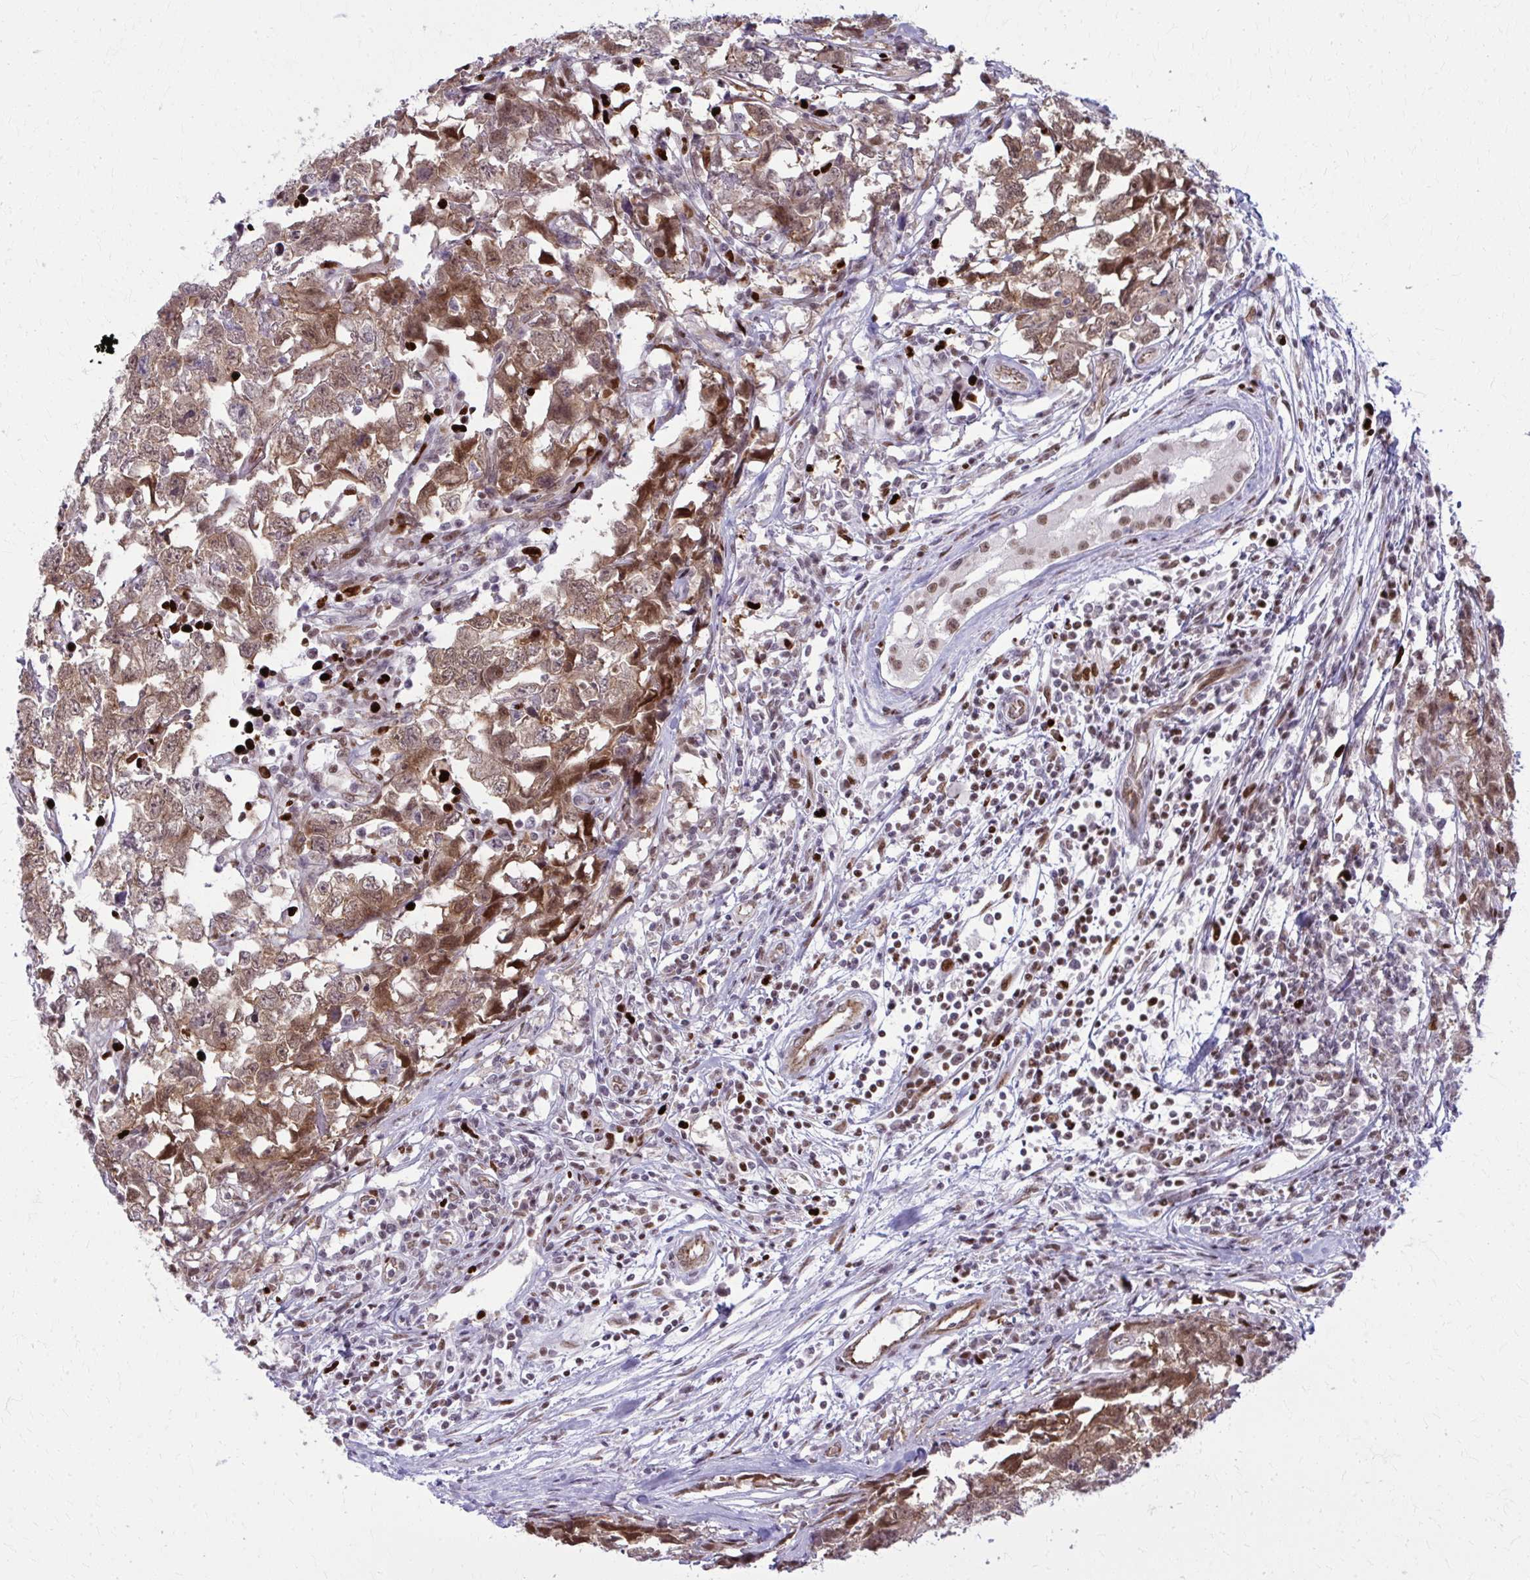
{"staining": {"intensity": "moderate", "quantity": ">75%", "location": "cytoplasmic/membranous,nuclear"}, "tissue": "testis cancer", "cell_type": "Tumor cells", "image_type": "cancer", "snomed": [{"axis": "morphology", "description": "Carcinoma, Embryonal, NOS"}, {"axis": "topography", "description": "Testis"}], "caption": "Testis cancer stained with DAB IHC reveals medium levels of moderate cytoplasmic/membranous and nuclear staining in approximately >75% of tumor cells. The staining was performed using DAB (3,3'-diaminobenzidine) to visualize the protein expression in brown, while the nuclei were stained in blue with hematoxylin (Magnification: 20x).", "gene": "ZNF559", "patient": {"sex": "male", "age": 22}}